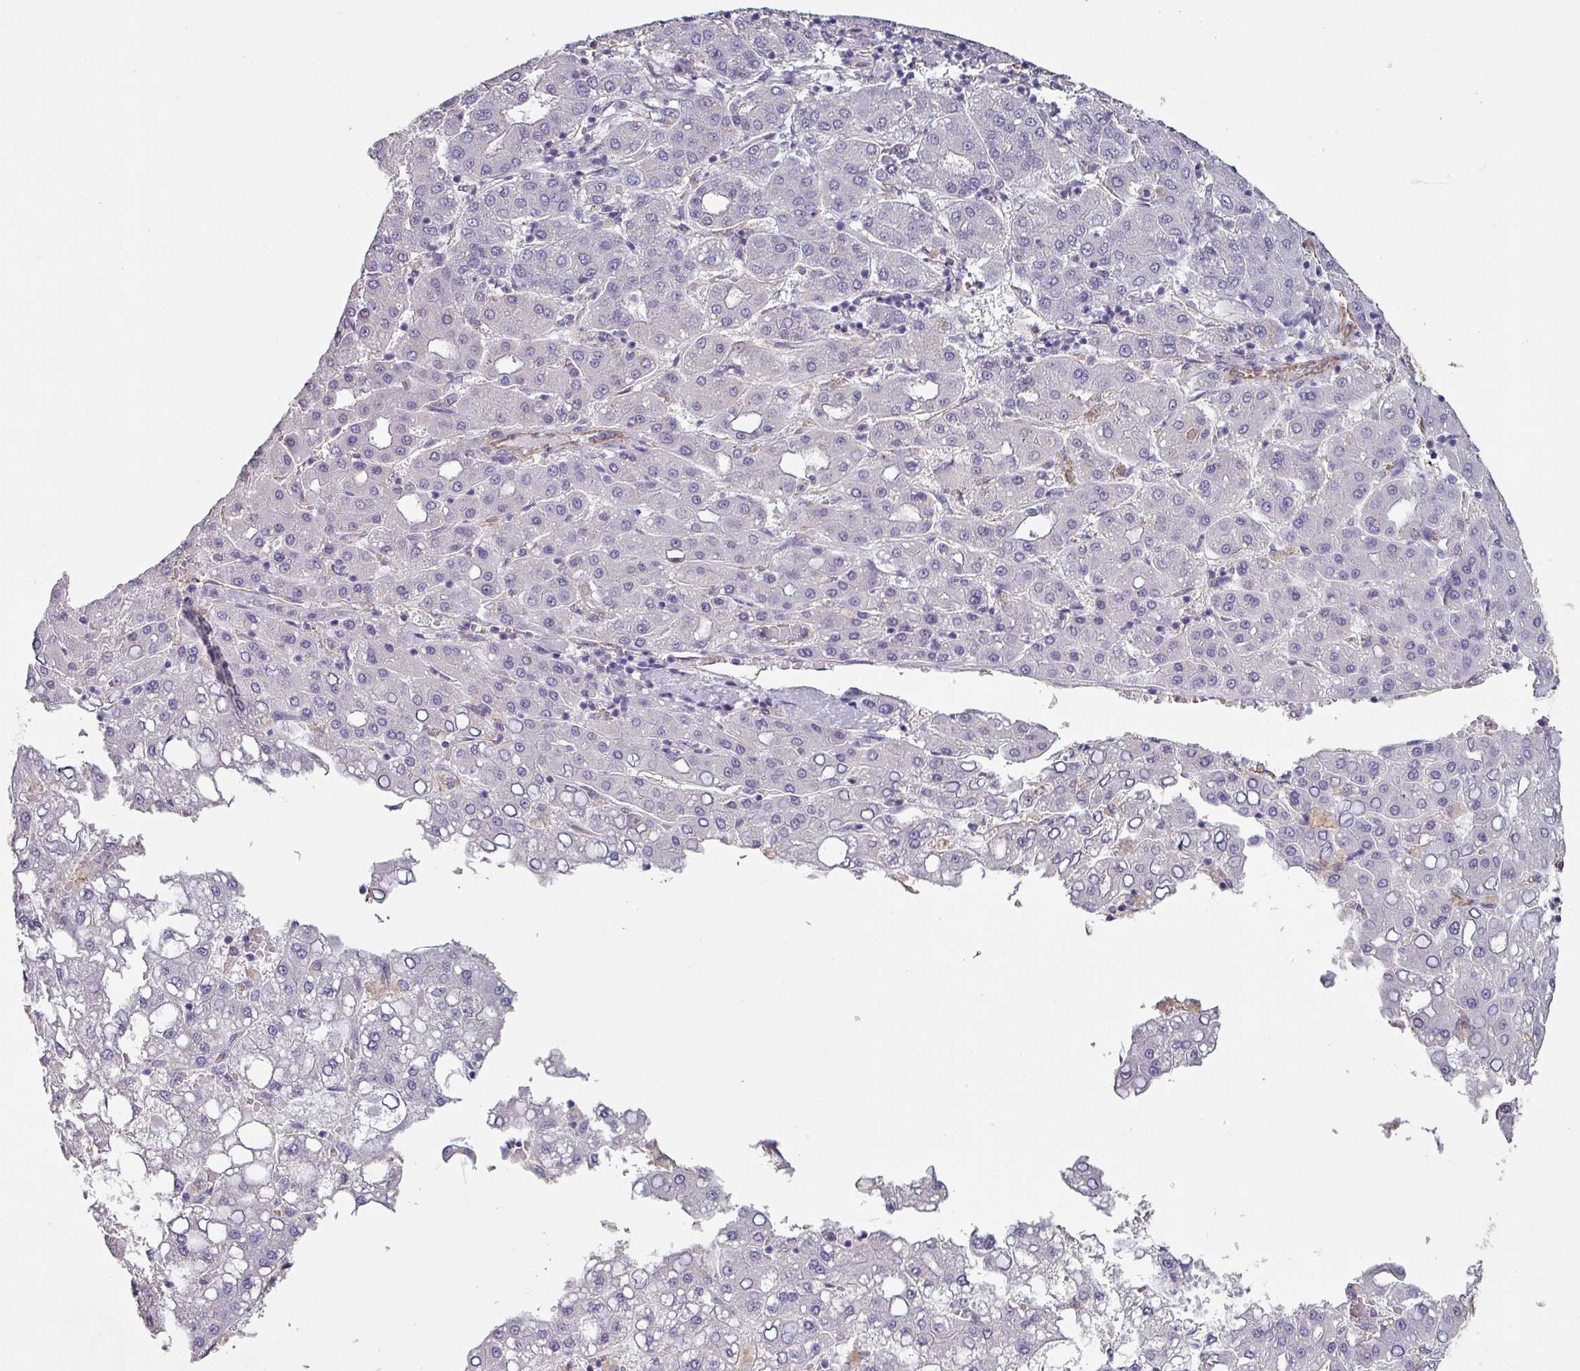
{"staining": {"intensity": "negative", "quantity": "none", "location": "none"}, "tissue": "liver cancer", "cell_type": "Tumor cells", "image_type": "cancer", "snomed": [{"axis": "morphology", "description": "Carcinoma, Hepatocellular, NOS"}, {"axis": "topography", "description": "Liver"}], "caption": "Liver cancer was stained to show a protein in brown. There is no significant staining in tumor cells.", "gene": "ZNF280C", "patient": {"sex": "male", "age": 65}}